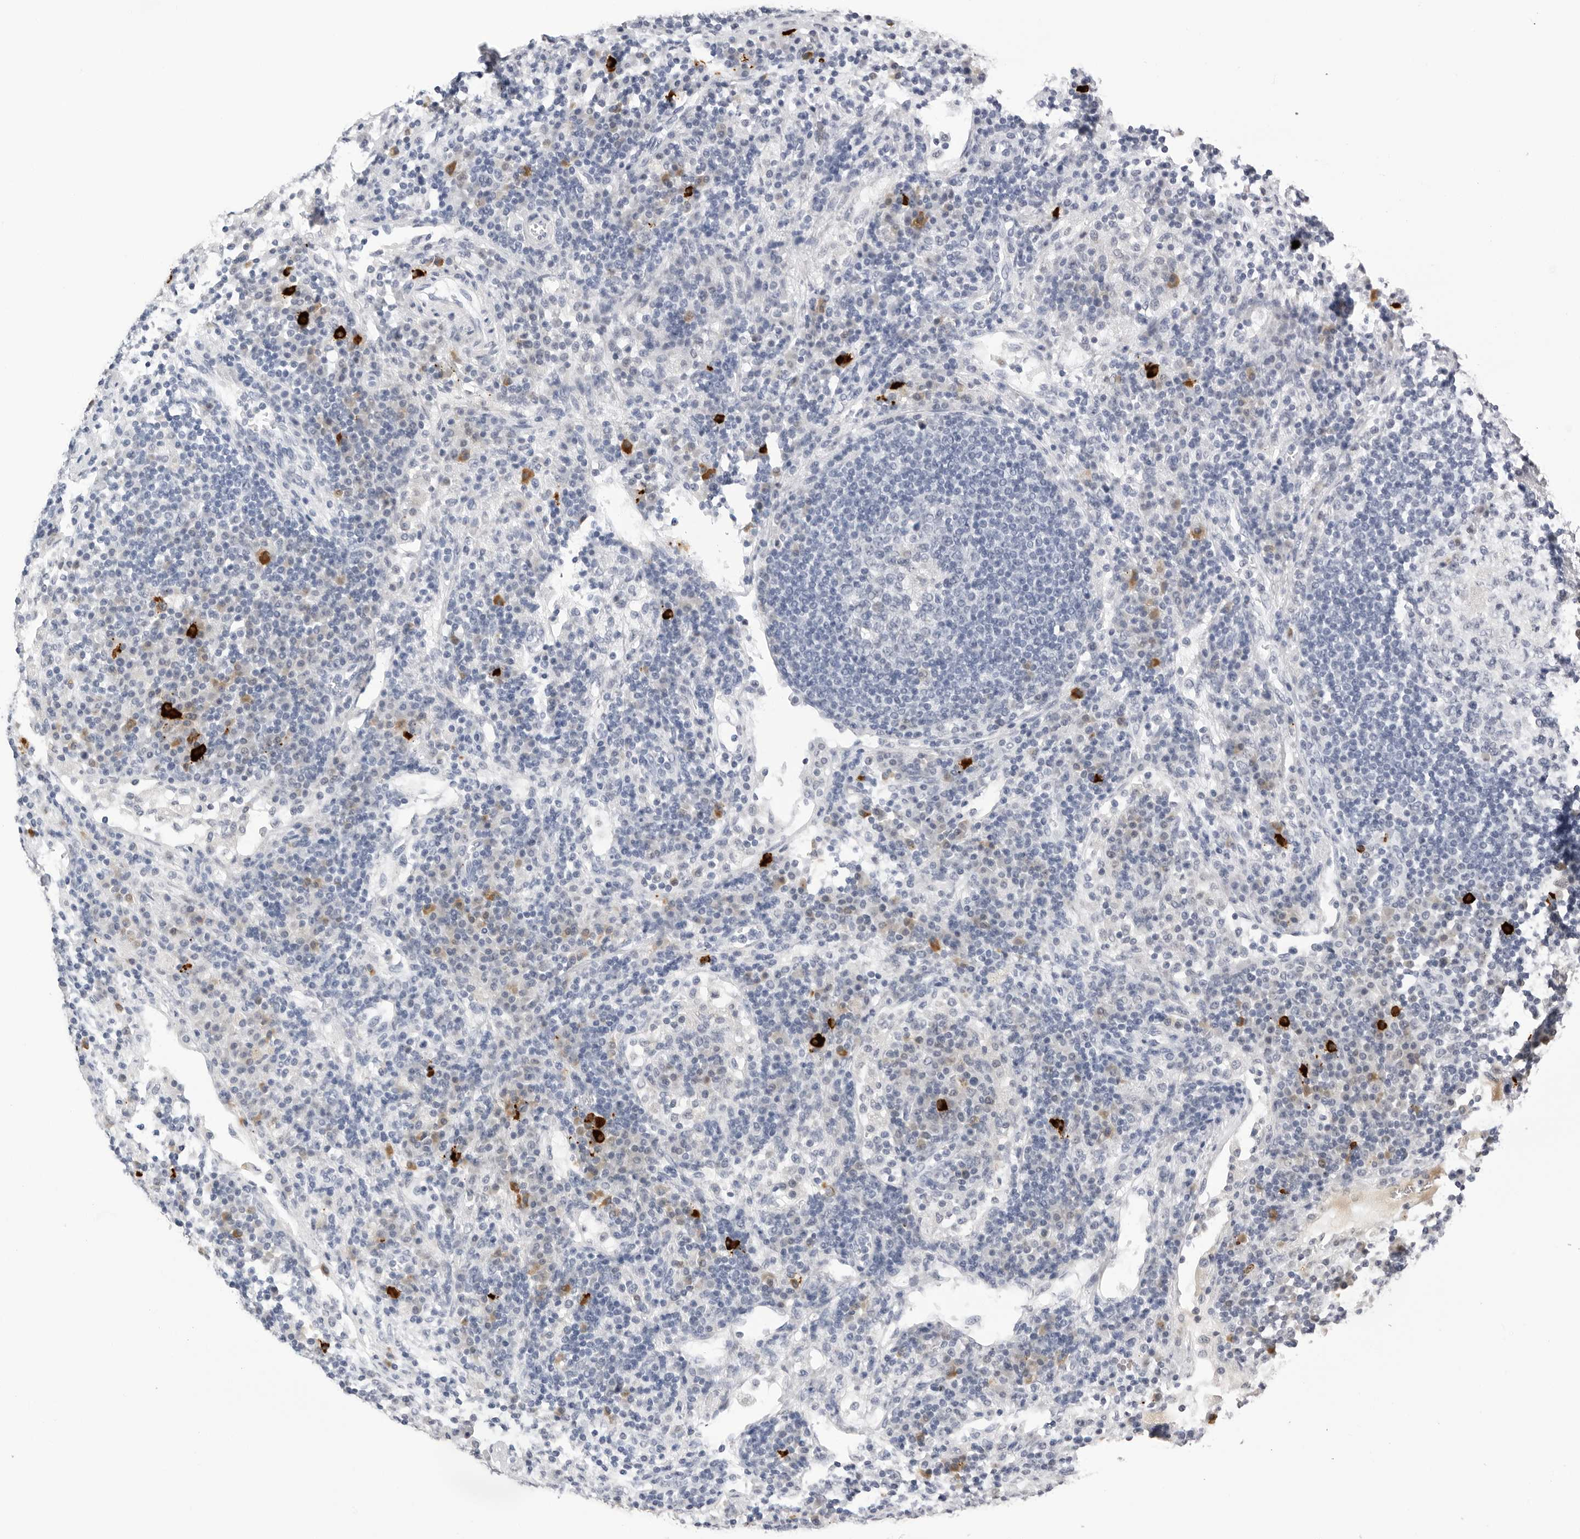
{"staining": {"intensity": "negative", "quantity": "none", "location": "none"}, "tissue": "lymph node", "cell_type": "Germinal center cells", "image_type": "normal", "snomed": [{"axis": "morphology", "description": "Normal tissue, NOS"}, {"axis": "topography", "description": "Lymph node"}], "caption": "This is an IHC image of benign lymph node. There is no expression in germinal center cells.", "gene": "ZNF502", "patient": {"sex": "female", "age": 53}}